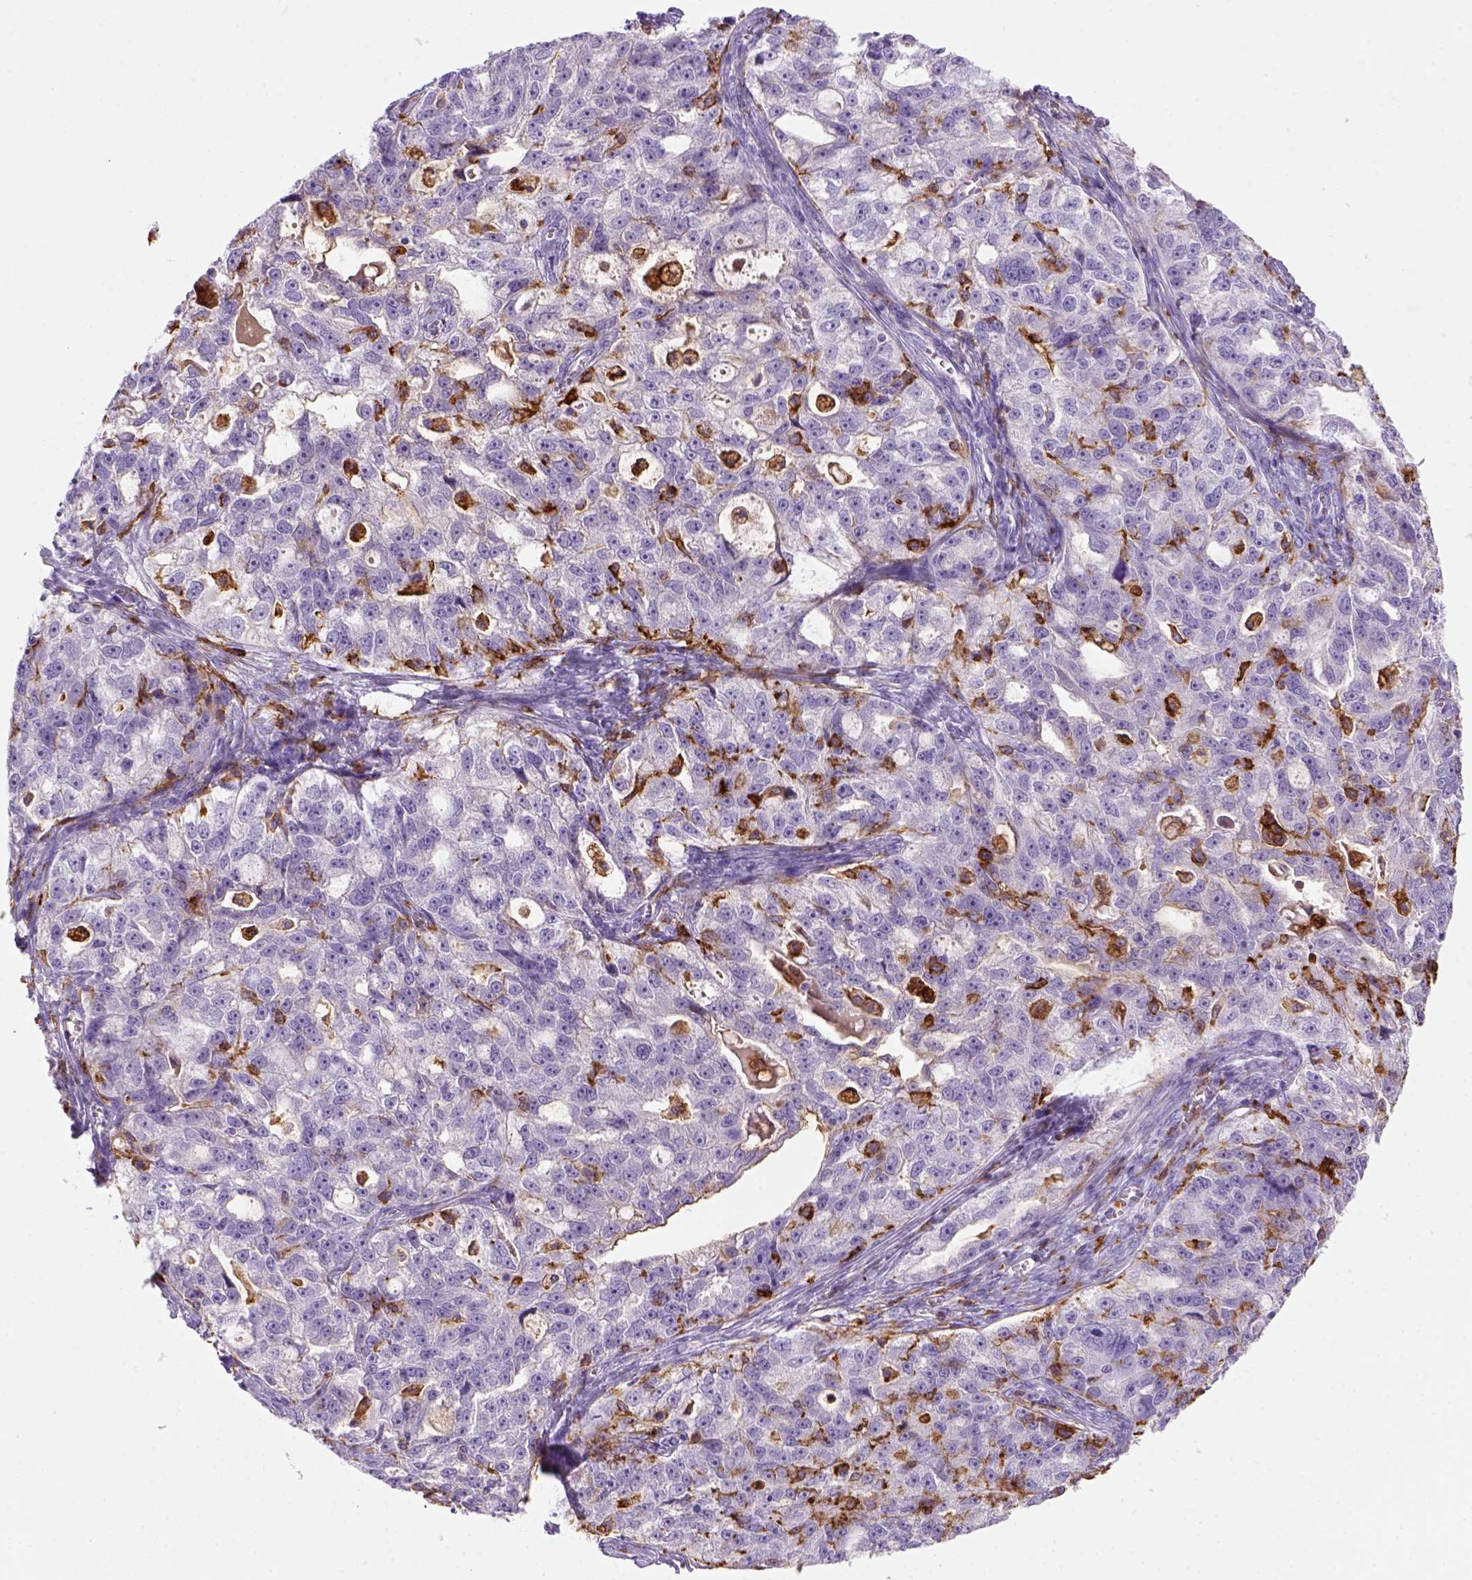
{"staining": {"intensity": "negative", "quantity": "none", "location": "none"}, "tissue": "ovarian cancer", "cell_type": "Tumor cells", "image_type": "cancer", "snomed": [{"axis": "morphology", "description": "Cystadenocarcinoma, serous, NOS"}, {"axis": "topography", "description": "Ovary"}], "caption": "A micrograph of human ovarian serous cystadenocarcinoma is negative for staining in tumor cells. (Brightfield microscopy of DAB immunohistochemistry (IHC) at high magnification).", "gene": "CD14", "patient": {"sex": "female", "age": 51}}